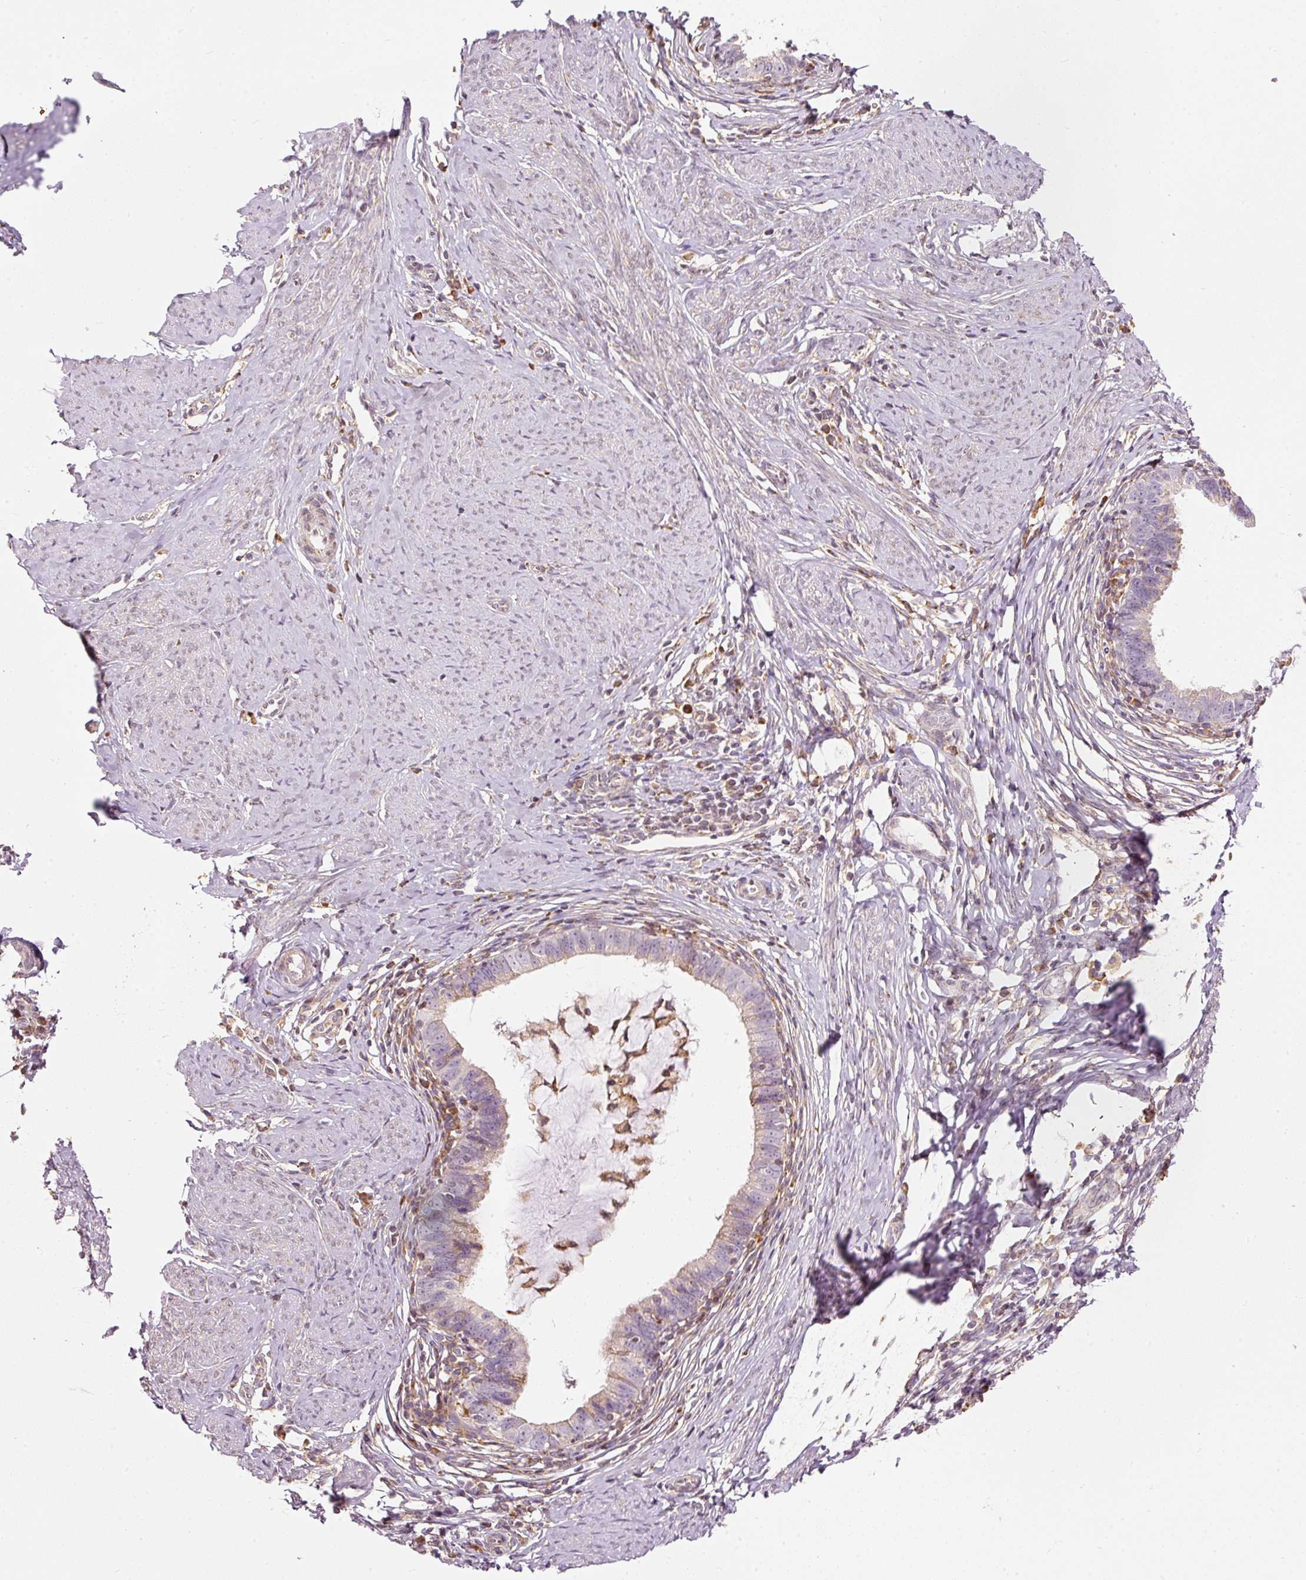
{"staining": {"intensity": "negative", "quantity": "none", "location": "none"}, "tissue": "cervical cancer", "cell_type": "Tumor cells", "image_type": "cancer", "snomed": [{"axis": "morphology", "description": "Adenocarcinoma, NOS"}, {"axis": "topography", "description": "Cervix"}], "caption": "Tumor cells are negative for protein expression in human adenocarcinoma (cervical). (DAB immunohistochemistry visualized using brightfield microscopy, high magnification).", "gene": "SNAPC5", "patient": {"sex": "female", "age": 36}}